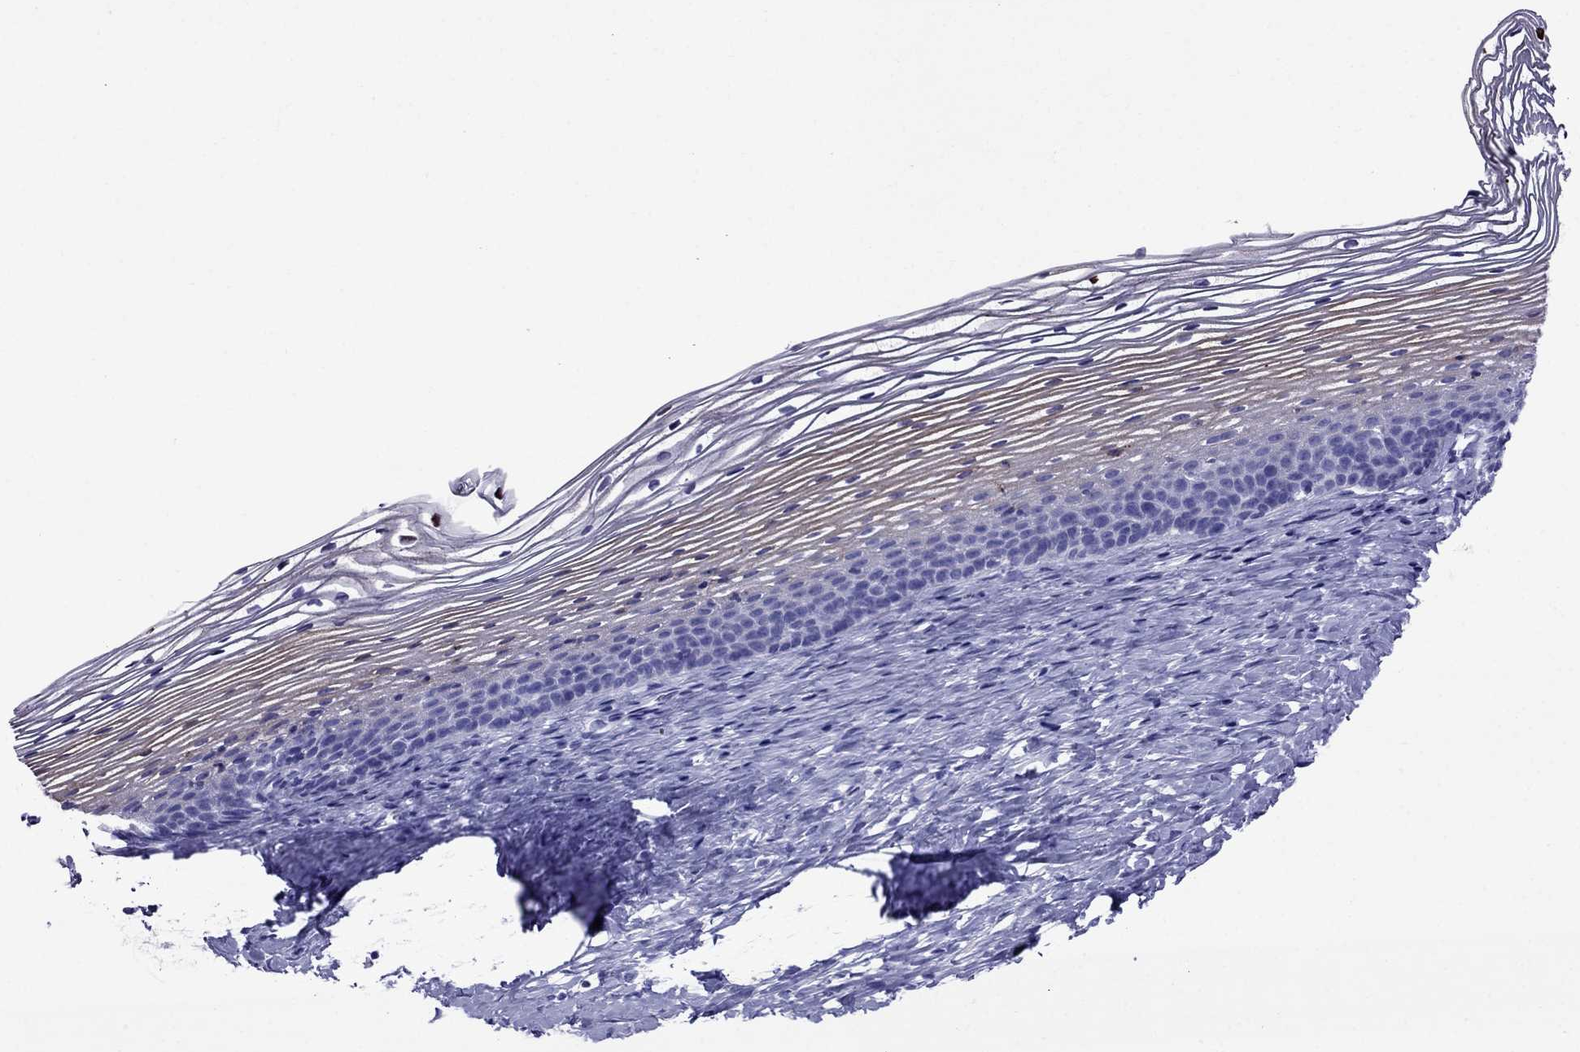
{"staining": {"intensity": "negative", "quantity": "none", "location": "none"}, "tissue": "cervix", "cell_type": "Glandular cells", "image_type": "normal", "snomed": [{"axis": "morphology", "description": "Normal tissue, NOS"}, {"axis": "topography", "description": "Cervix"}], "caption": "The histopathology image reveals no significant staining in glandular cells of cervix.", "gene": "CRYBA1", "patient": {"sex": "female", "age": 39}}